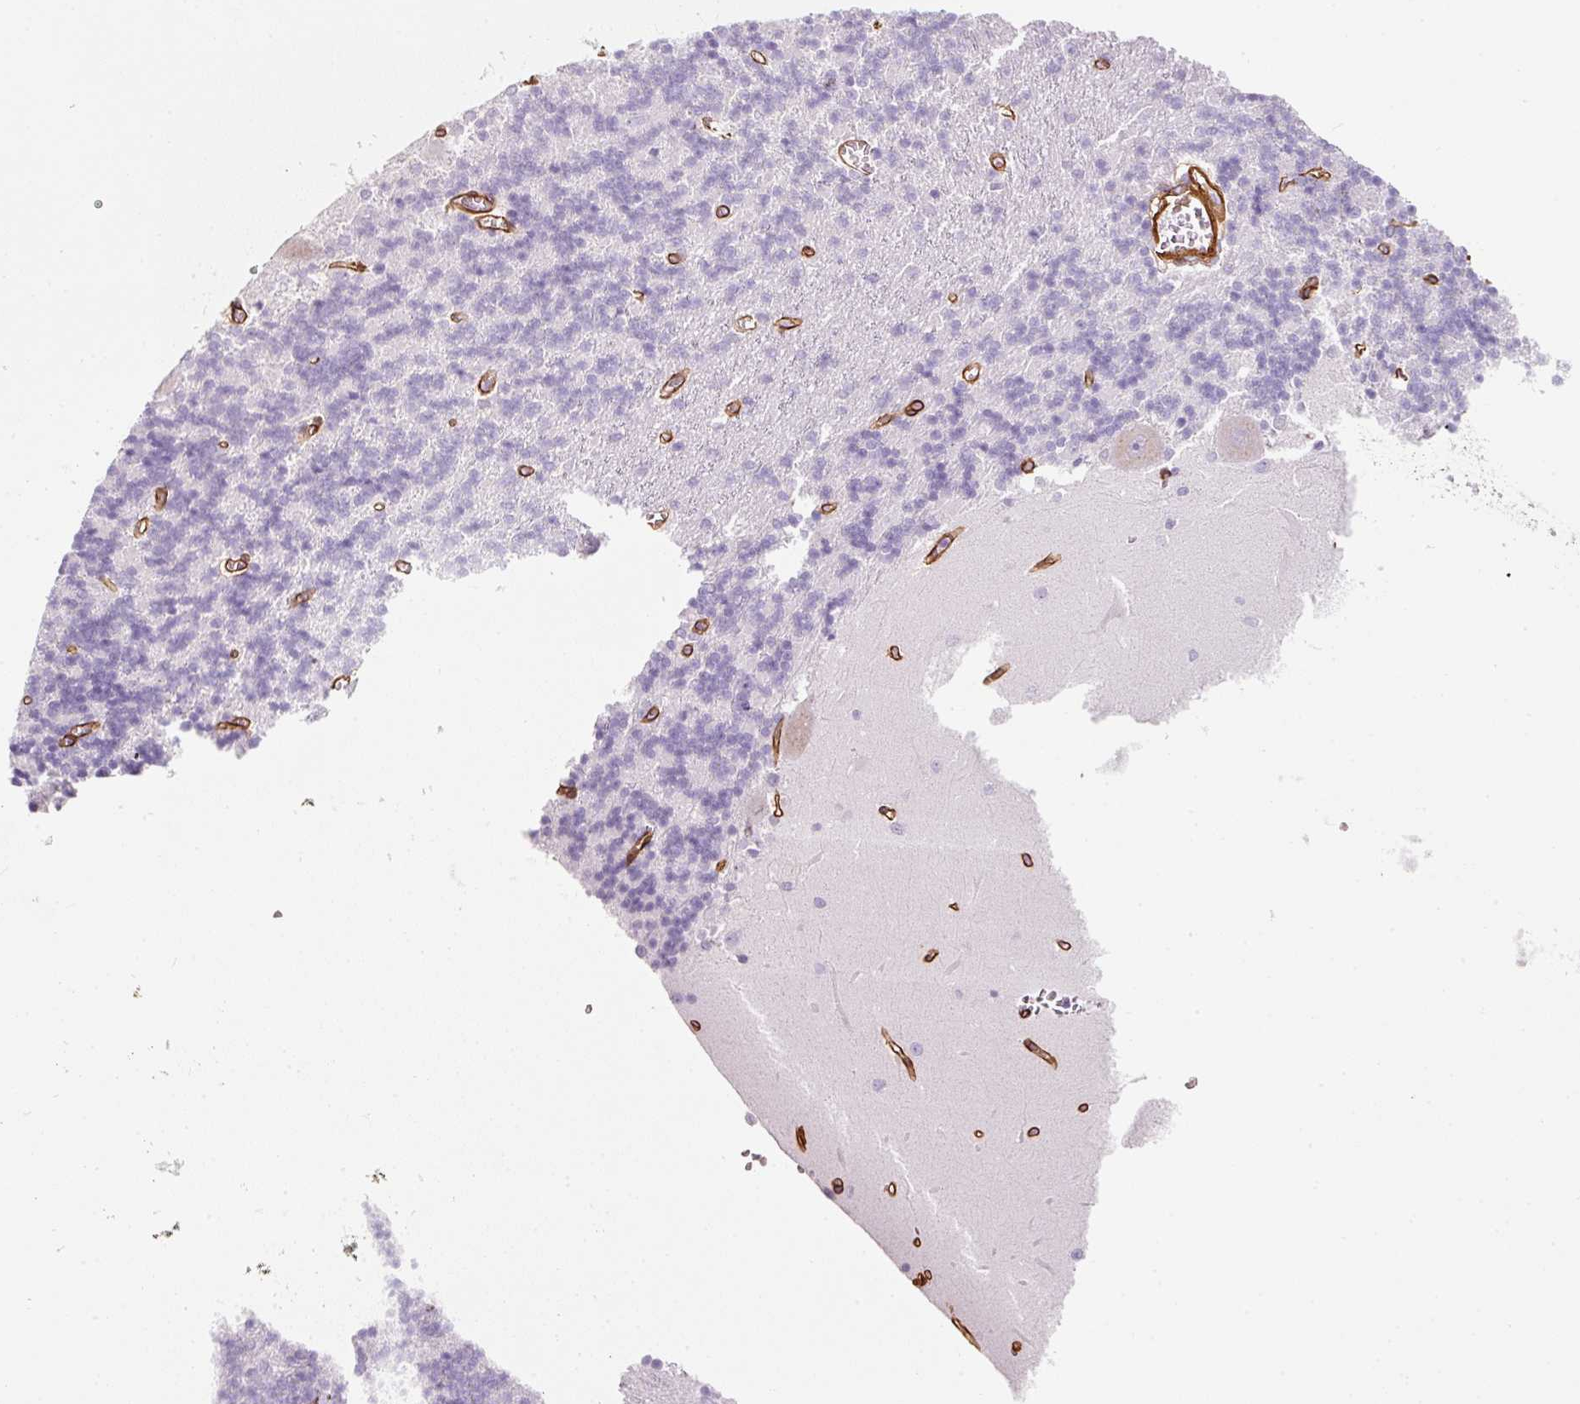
{"staining": {"intensity": "negative", "quantity": "none", "location": "none"}, "tissue": "cerebellum", "cell_type": "Cells in granular layer", "image_type": "normal", "snomed": [{"axis": "morphology", "description": "Normal tissue, NOS"}, {"axis": "topography", "description": "Cerebellum"}], "caption": "DAB (3,3'-diaminobenzidine) immunohistochemical staining of unremarkable cerebellum demonstrates no significant positivity in cells in granular layer.", "gene": "LOXL4", "patient": {"sex": "male", "age": 37}}